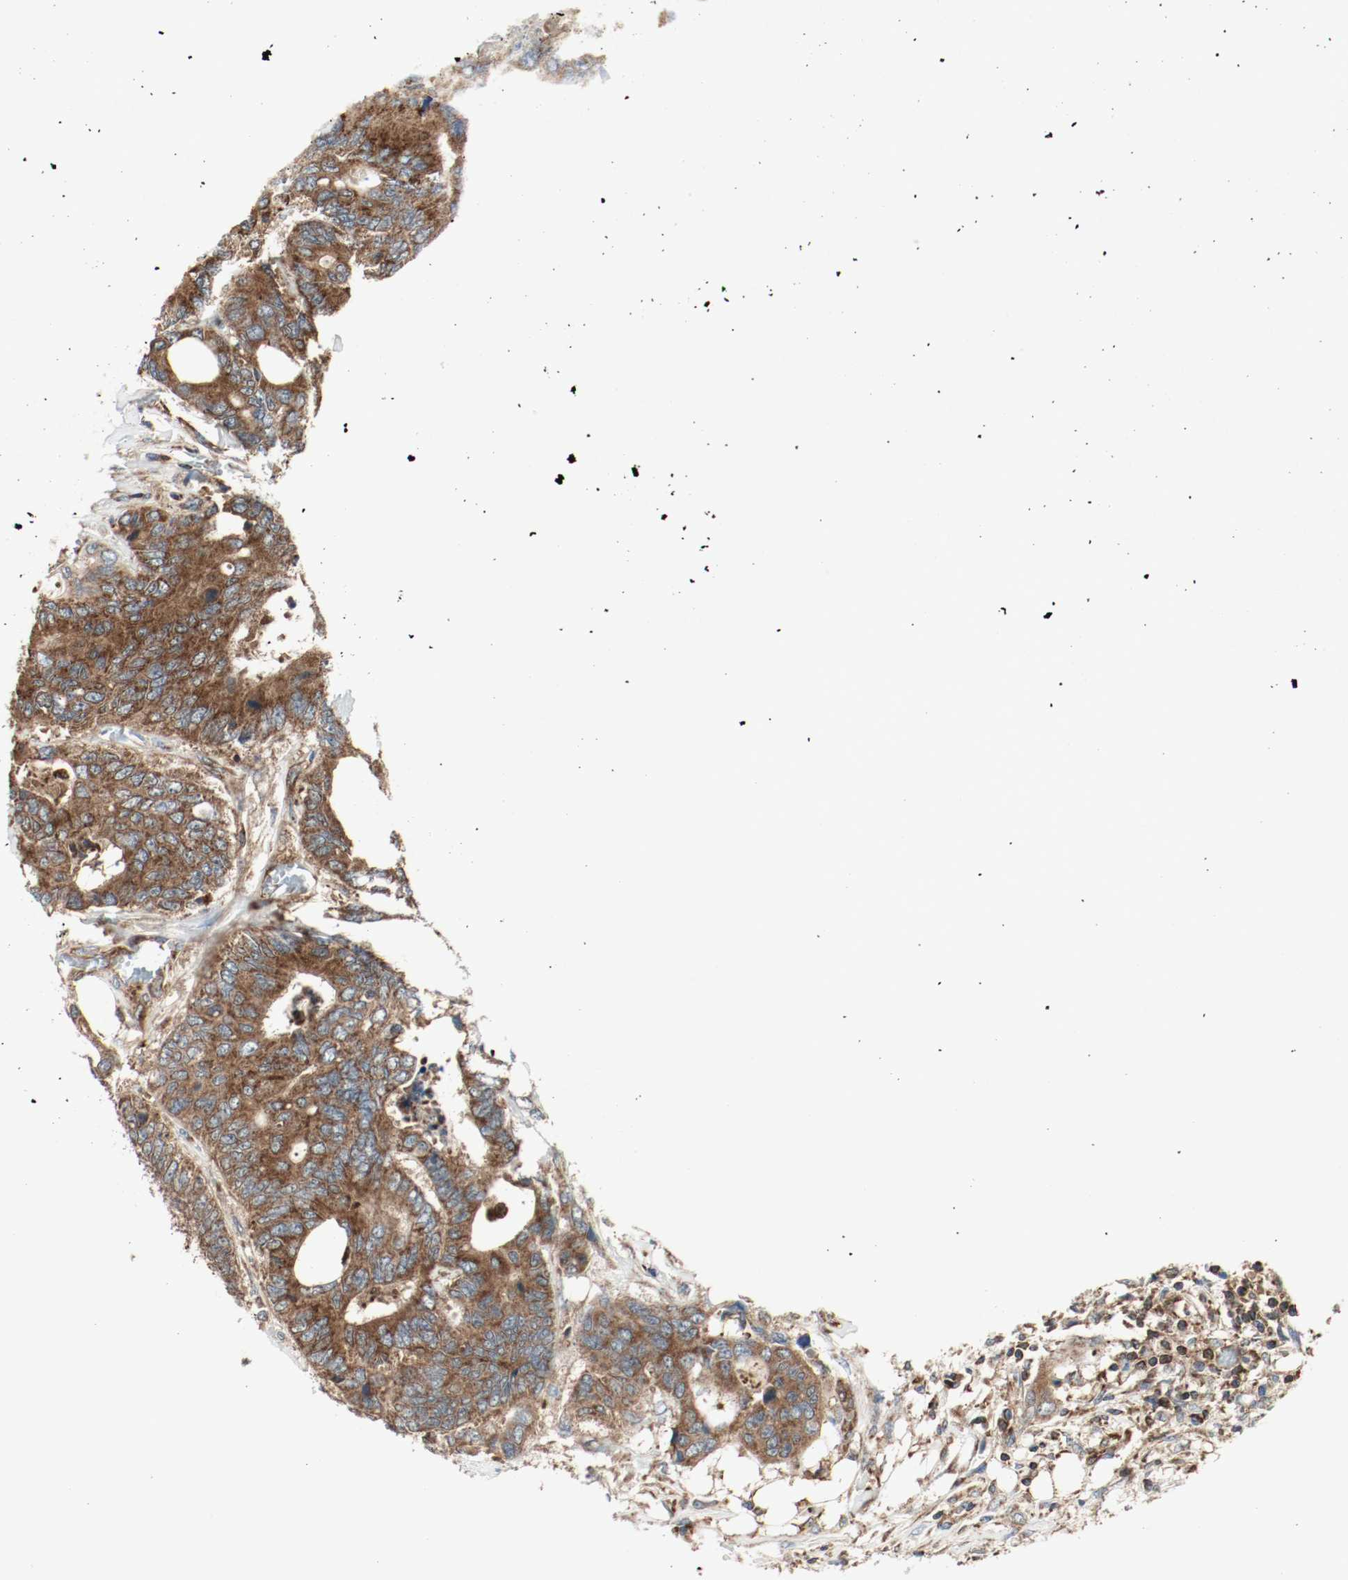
{"staining": {"intensity": "strong", "quantity": ">75%", "location": "cytoplasmic/membranous"}, "tissue": "colorectal cancer", "cell_type": "Tumor cells", "image_type": "cancer", "snomed": [{"axis": "morphology", "description": "Adenocarcinoma, NOS"}, {"axis": "topography", "description": "Rectum"}], "caption": "Colorectal cancer stained for a protein exhibits strong cytoplasmic/membranous positivity in tumor cells.", "gene": "PLCG1", "patient": {"sex": "male", "age": 55}}